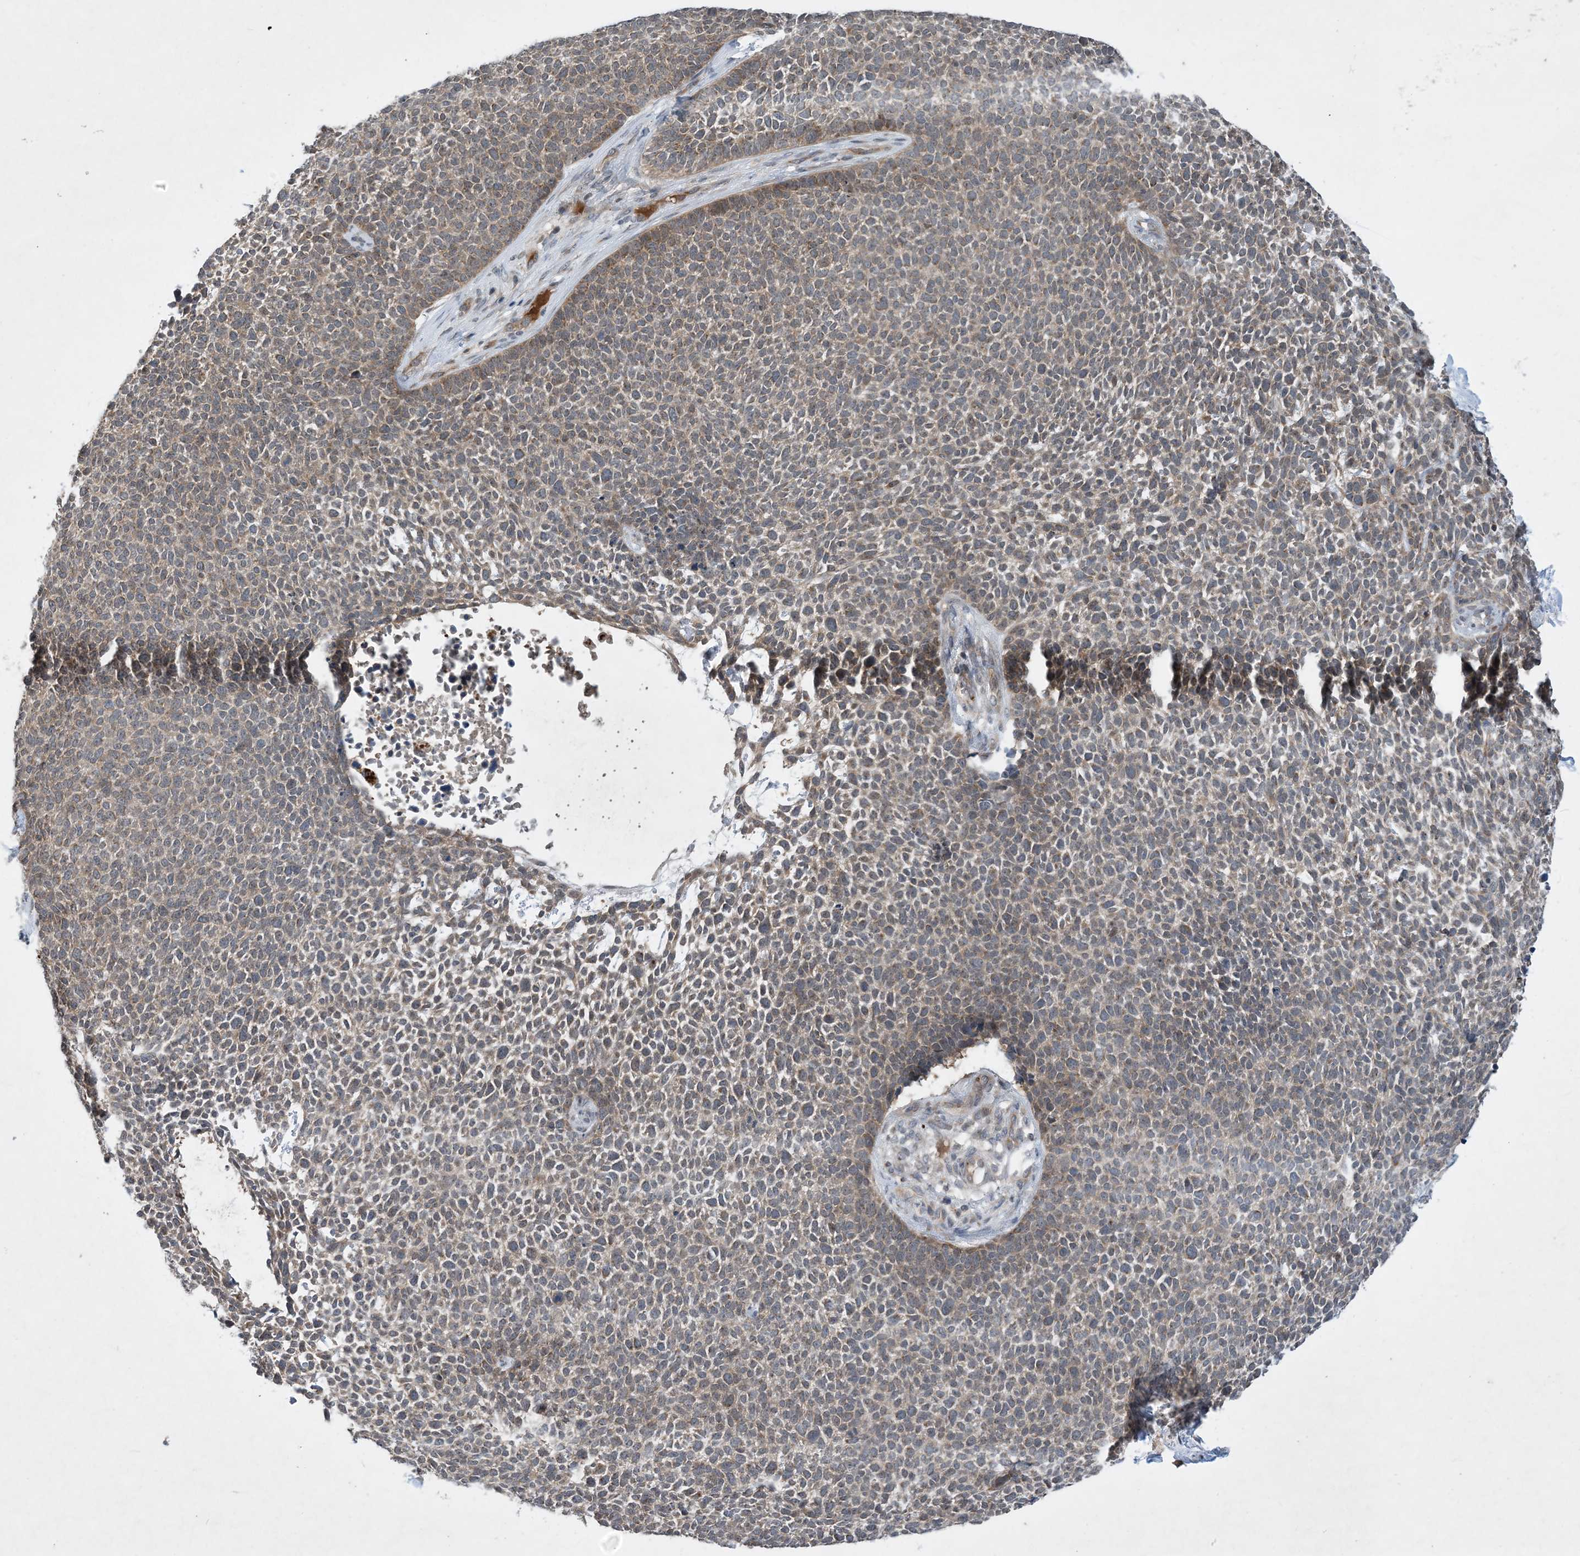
{"staining": {"intensity": "weak", "quantity": "25%-75%", "location": "cytoplasmic/membranous"}, "tissue": "skin cancer", "cell_type": "Tumor cells", "image_type": "cancer", "snomed": [{"axis": "morphology", "description": "Basal cell carcinoma"}, {"axis": "topography", "description": "Skin"}], "caption": "Immunohistochemistry (IHC) of skin cancer shows low levels of weak cytoplasmic/membranous positivity in approximately 25%-75% of tumor cells. (brown staining indicates protein expression, while blue staining denotes nuclei).", "gene": "TINAG", "patient": {"sex": "female", "age": 84}}